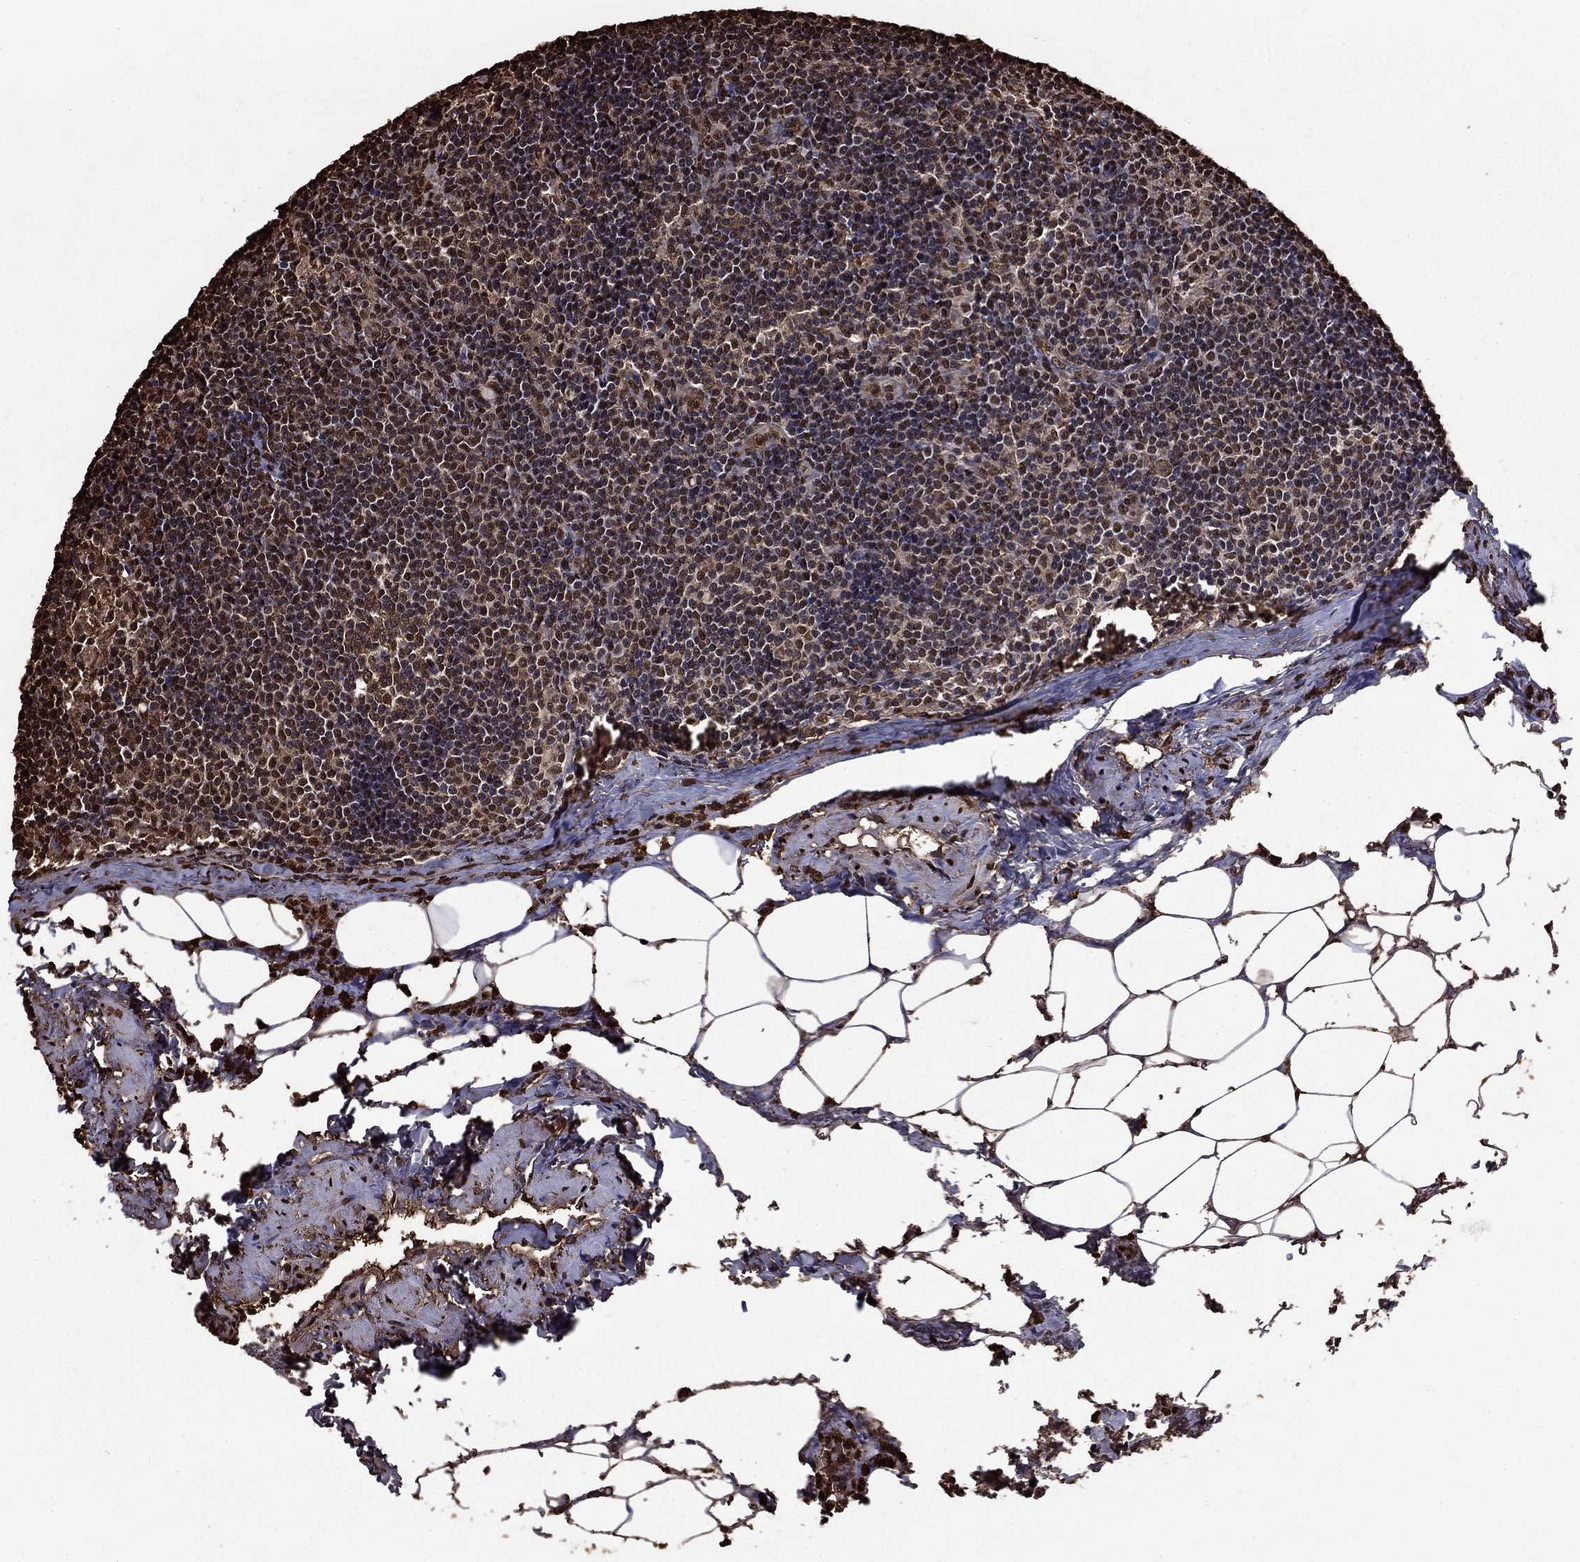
{"staining": {"intensity": "moderate", "quantity": "<25%", "location": "cytoplasmic/membranous,nuclear"}, "tissue": "lymph node", "cell_type": "Germinal center cells", "image_type": "normal", "snomed": [{"axis": "morphology", "description": "Normal tissue, NOS"}, {"axis": "topography", "description": "Lymph node"}], "caption": "Germinal center cells reveal low levels of moderate cytoplasmic/membranous,nuclear positivity in about <25% of cells in unremarkable lymph node. Immunohistochemistry (ihc) stains the protein in brown and the nuclei are stained blue.", "gene": "GAPDH", "patient": {"sex": "female", "age": 51}}